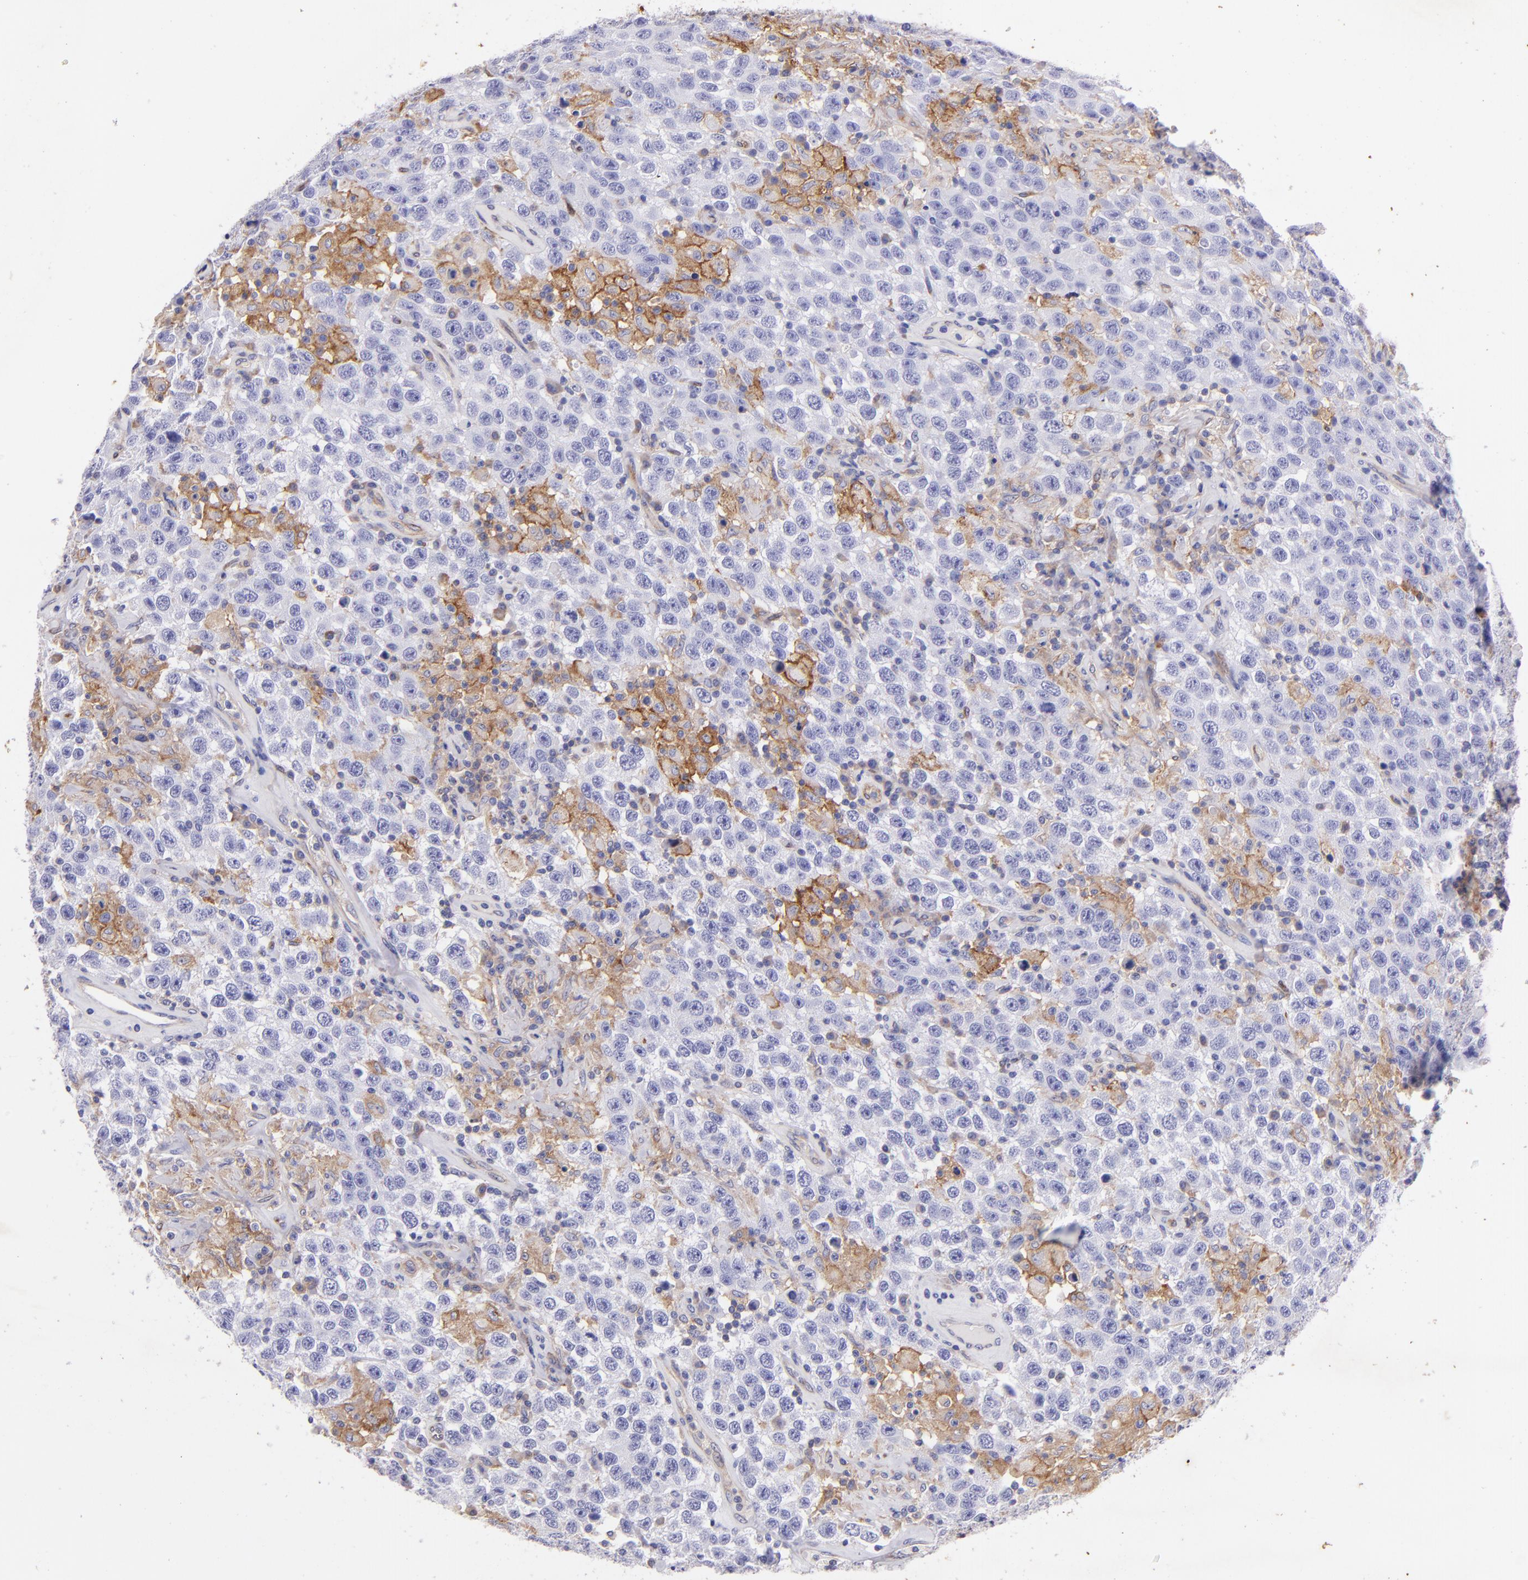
{"staining": {"intensity": "negative", "quantity": "none", "location": "none"}, "tissue": "testis cancer", "cell_type": "Tumor cells", "image_type": "cancer", "snomed": [{"axis": "morphology", "description": "Seminoma, NOS"}, {"axis": "topography", "description": "Testis"}], "caption": "The immunohistochemistry (IHC) micrograph has no significant expression in tumor cells of testis cancer (seminoma) tissue.", "gene": "RET", "patient": {"sex": "male", "age": 41}}